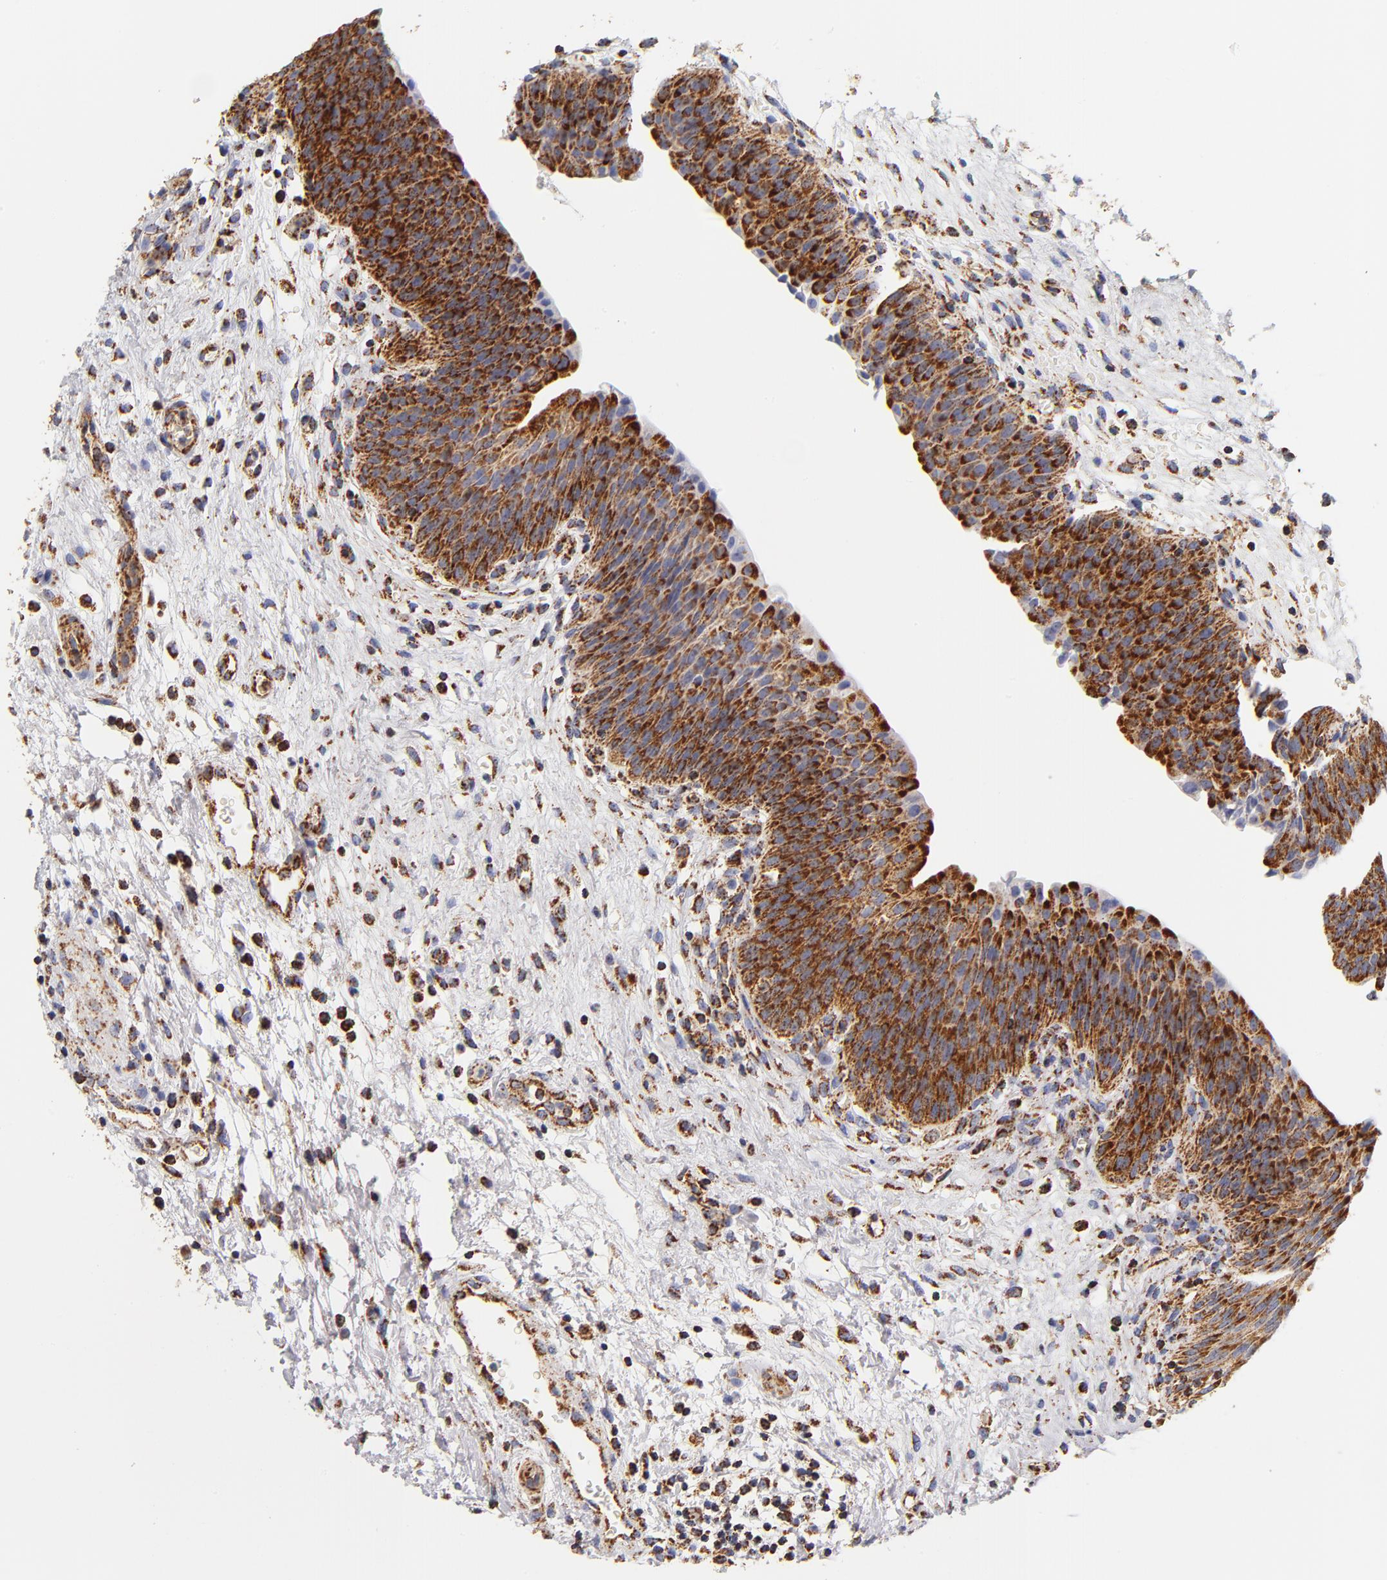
{"staining": {"intensity": "strong", "quantity": ">75%", "location": "cytoplasmic/membranous"}, "tissue": "urinary bladder", "cell_type": "Urothelial cells", "image_type": "normal", "snomed": [{"axis": "morphology", "description": "Normal tissue, NOS"}, {"axis": "topography", "description": "Smooth muscle"}, {"axis": "topography", "description": "Urinary bladder"}], "caption": "About >75% of urothelial cells in normal human urinary bladder demonstrate strong cytoplasmic/membranous protein positivity as visualized by brown immunohistochemical staining.", "gene": "ECHS1", "patient": {"sex": "male", "age": 35}}